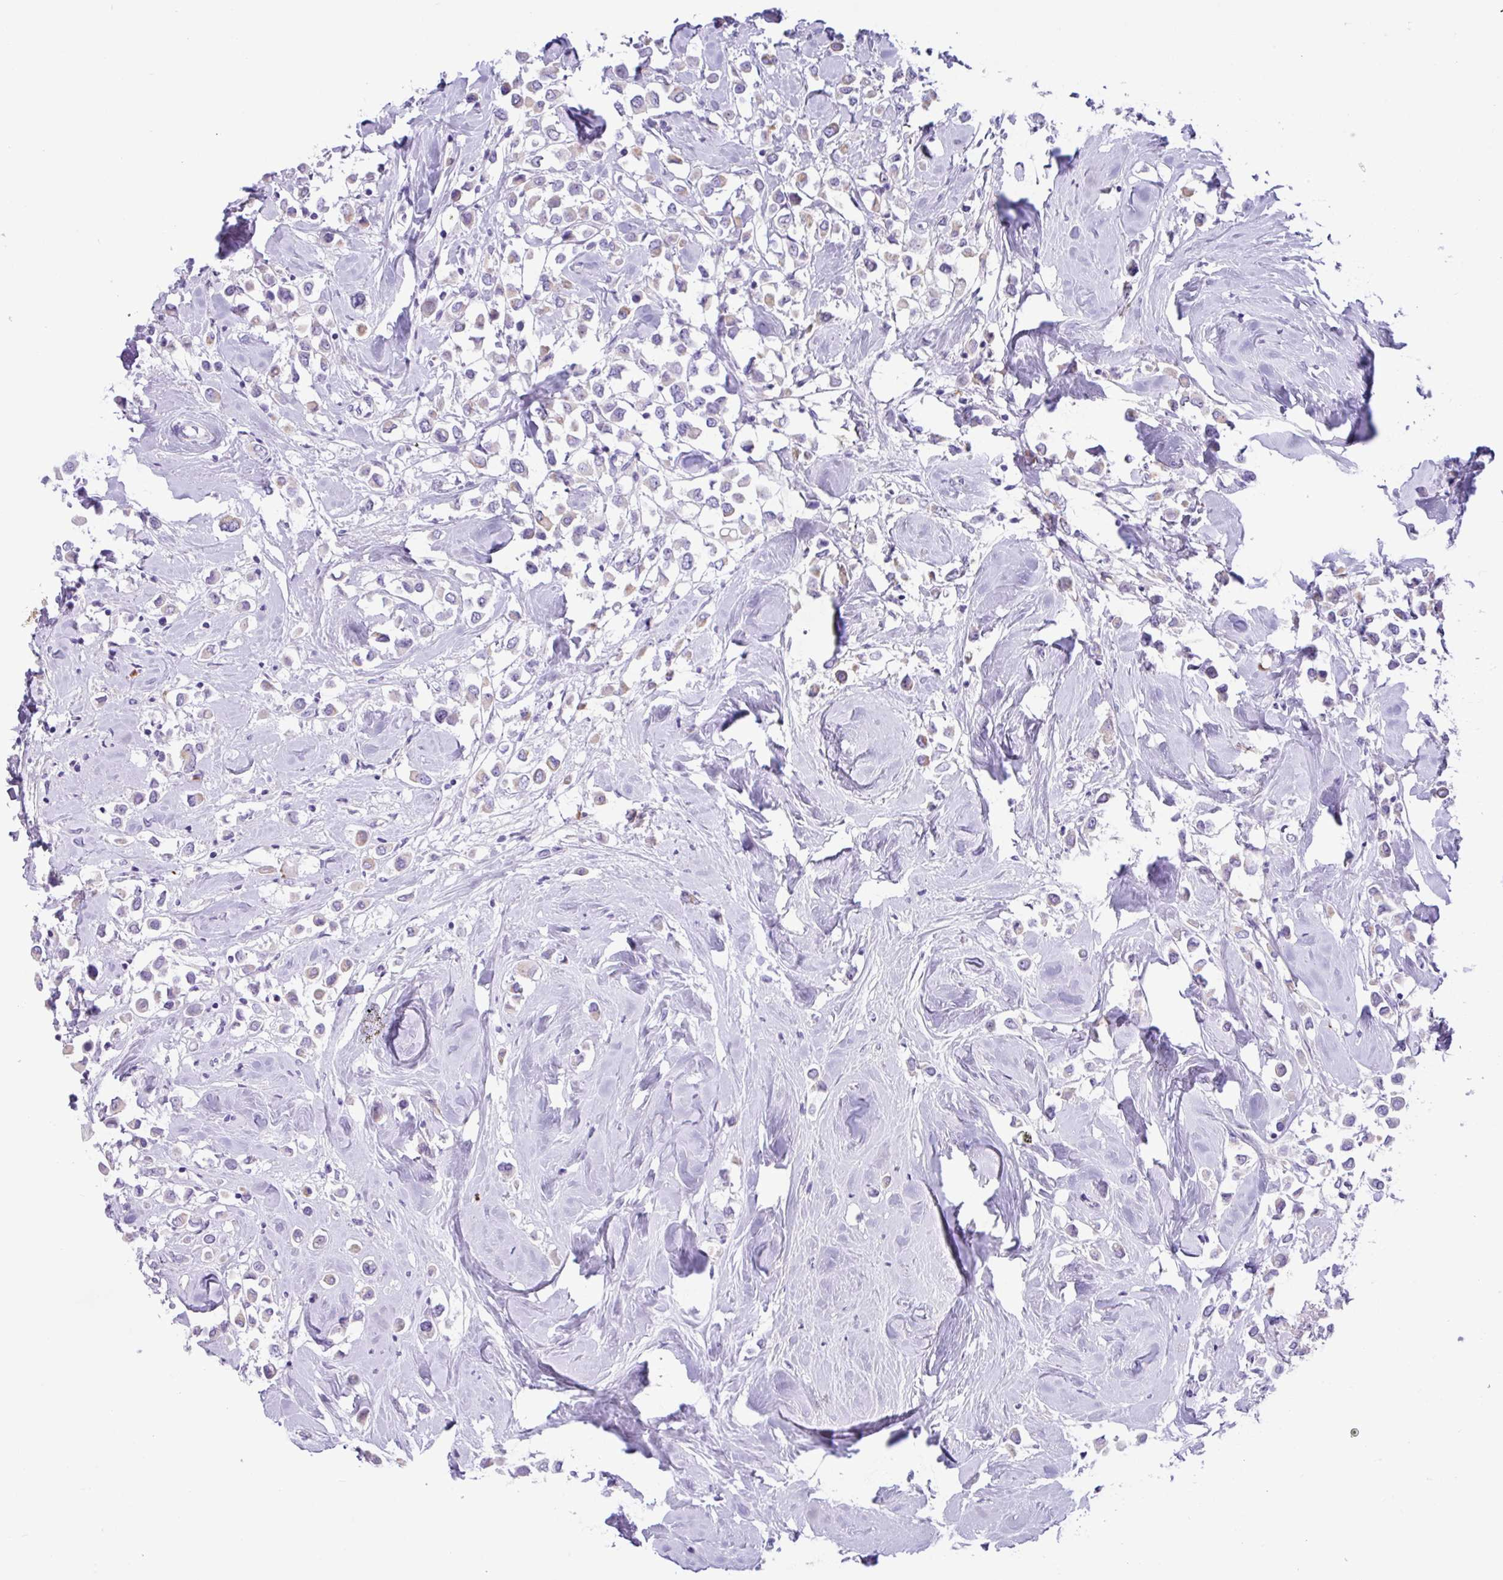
{"staining": {"intensity": "weak", "quantity": "<25%", "location": "cytoplasmic/membranous"}, "tissue": "breast cancer", "cell_type": "Tumor cells", "image_type": "cancer", "snomed": [{"axis": "morphology", "description": "Duct carcinoma"}, {"axis": "topography", "description": "Breast"}], "caption": "Intraductal carcinoma (breast) was stained to show a protein in brown. There is no significant positivity in tumor cells.", "gene": "MRM2", "patient": {"sex": "female", "age": 61}}